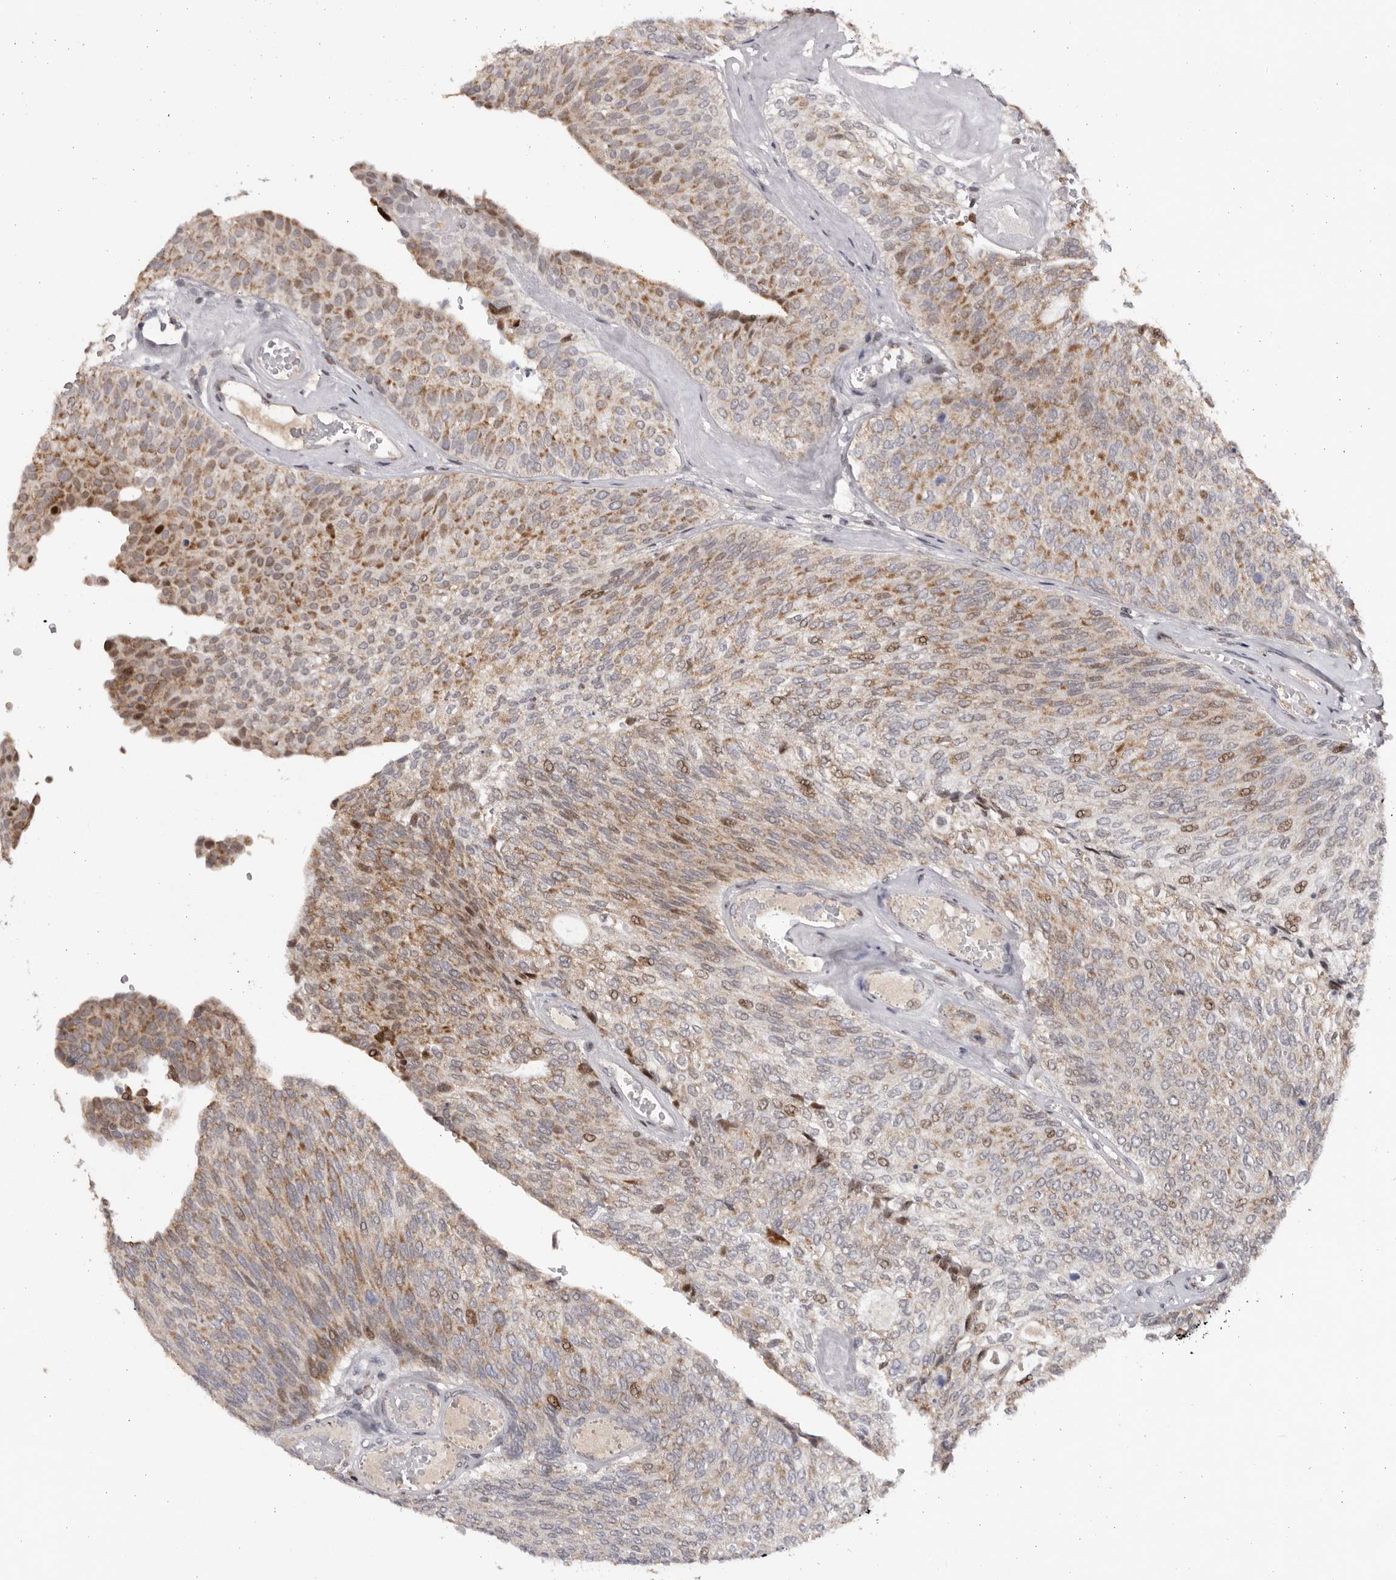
{"staining": {"intensity": "moderate", "quantity": "25%-75%", "location": "cytoplasmic/membranous,nuclear"}, "tissue": "urothelial cancer", "cell_type": "Tumor cells", "image_type": "cancer", "snomed": [{"axis": "morphology", "description": "Urothelial carcinoma, Low grade"}, {"axis": "topography", "description": "Urinary bladder"}], "caption": "There is medium levels of moderate cytoplasmic/membranous and nuclear expression in tumor cells of urothelial cancer, as demonstrated by immunohistochemical staining (brown color).", "gene": "C17orf99", "patient": {"sex": "female", "age": 79}}